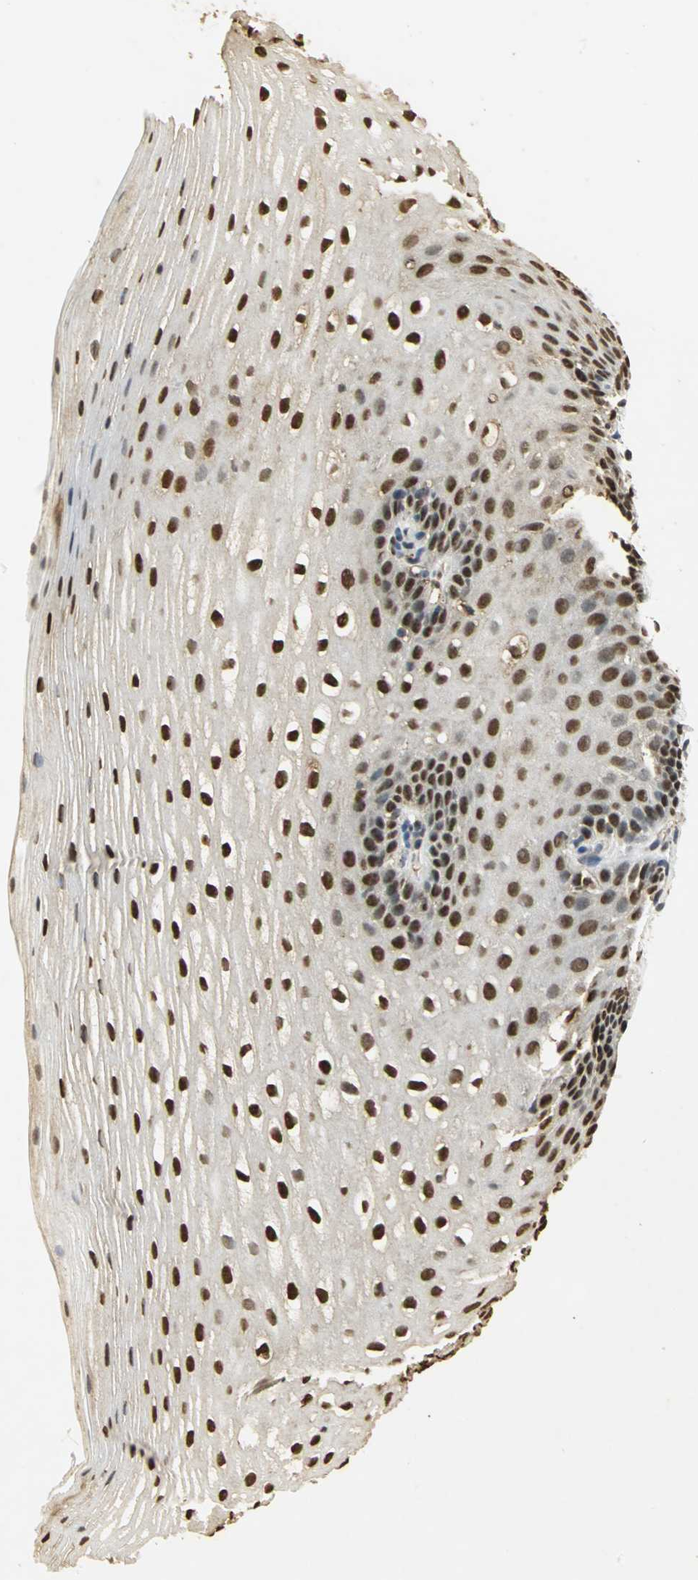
{"staining": {"intensity": "strong", "quantity": ">75%", "location": "nuclear"}, "tissue": "esophagus", "cell_type": "Squamous epithelial cells", "image_type": "normal", "snomed": [{"axis": "morphology", "description": "Normal tissue, NOS"}, {"axis": "topography", "description": "Esophagus"}], "caption": "A high-resolution image shows immunohistochemistry staining of unremarkable esophagus, which shows strong nuclear staining in about >75% of squamous epithelial cells. Using DAB (brown) and hematoxylin (blue) stains, captured at high magnification using brightfield microscopy.", "gene": "SET", "patient": {"sex": "female", "age": 70}}